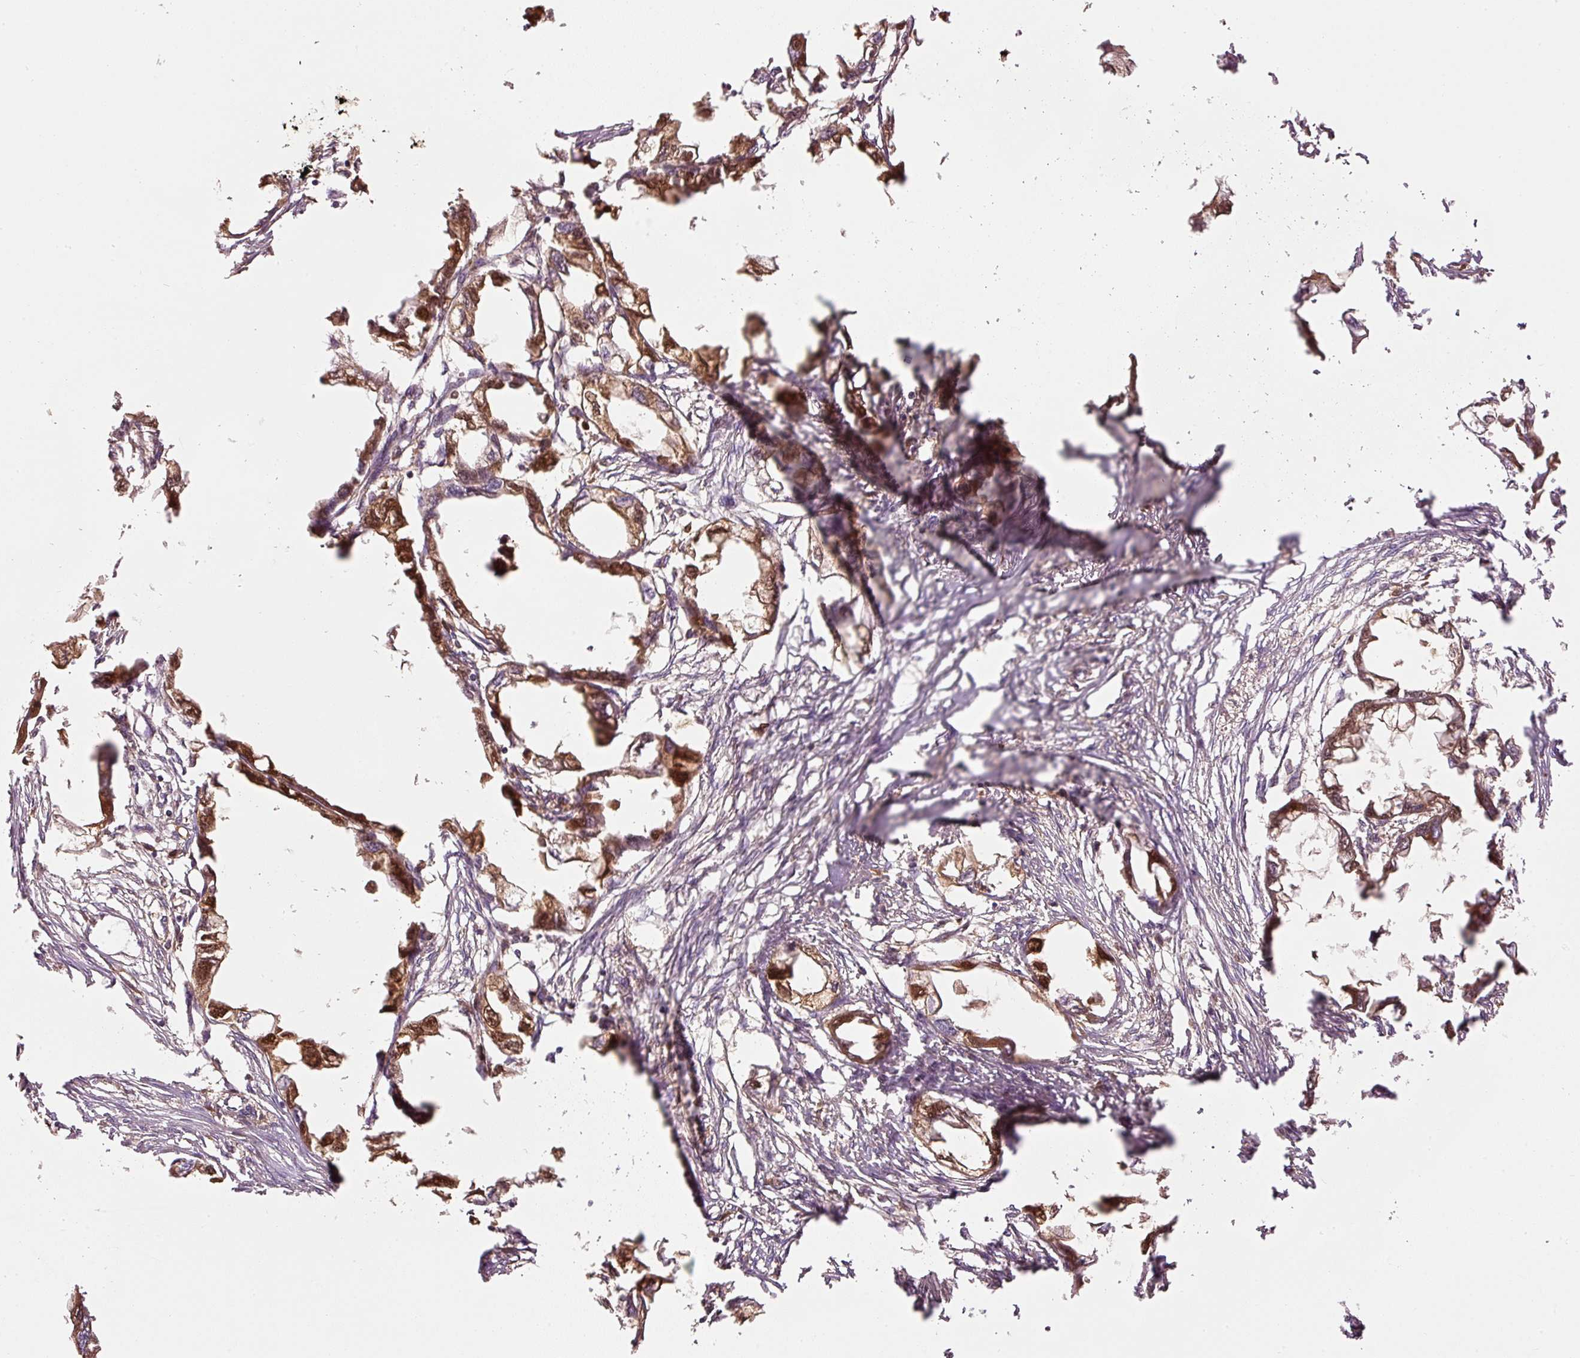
{"staining": {"intensity": "moderate", "quantity": ">75%", "location": "cytoplasmic/membranous"}, "tissue": "endometrial cancer", "cell_type": "Tumor cells", "image_type": "cancer", "snomed": [{"axis": "morphology", "description": "Adenocarcinoma, NOS"}, {"axis": "morphology", "description": "Adenocarcinoma, metastatic, NOS"}, {"axis": "topography", "description": "Adipose tissue"}, {"axis": "topography", "description": "Endometrium"}], "caption": "A photomicrograph of human adenocarcinoma (endometrial) stained for a protein exhibits moderate cytoplasmic/membranous brown staining in tumor cells.", "gene": "SERPING1", "patient": {"sex": "female", "age": 67}}